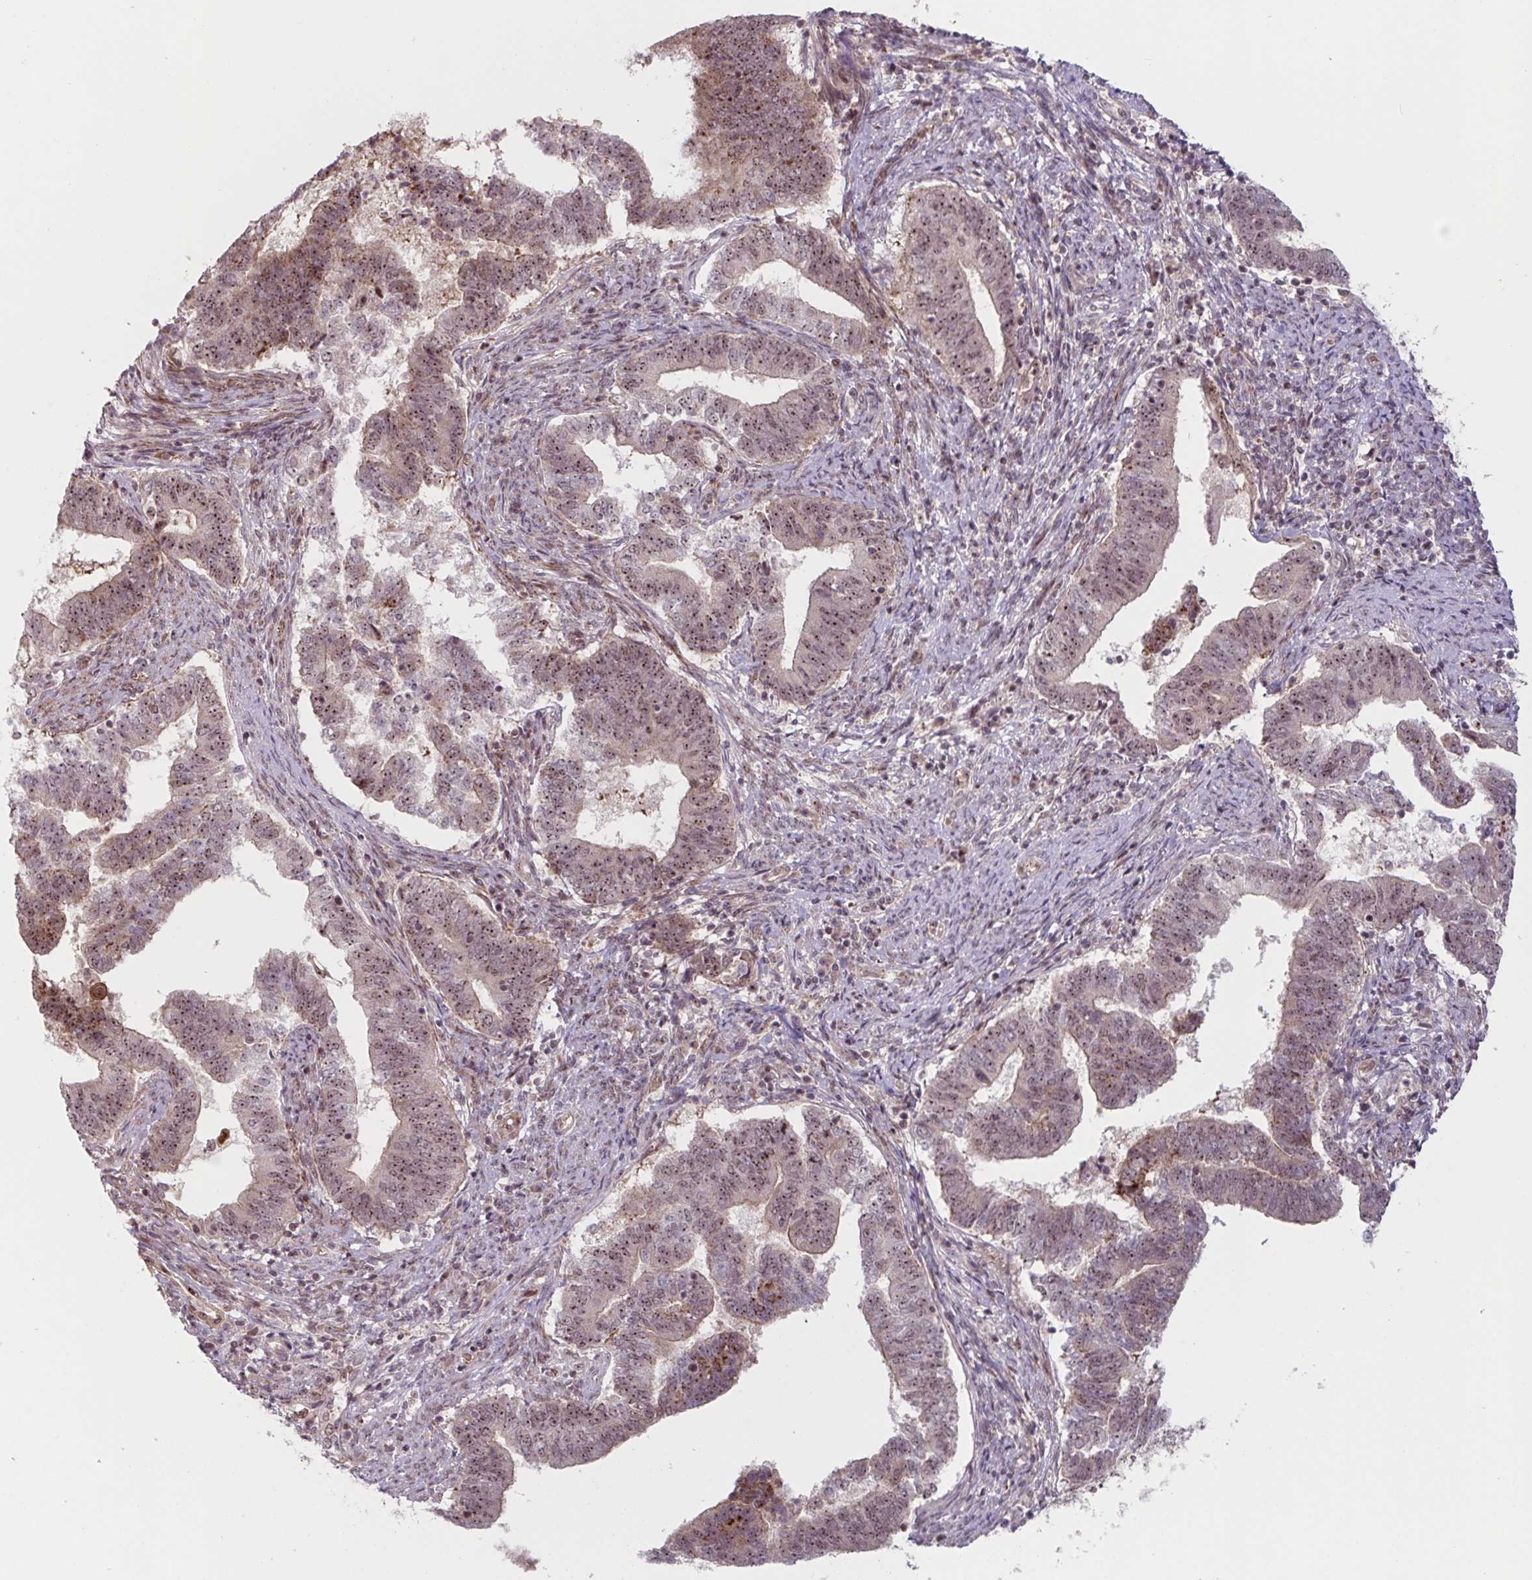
{"staining": {"intensity": "moderate", "quantity": ">75%", "location": "nuclear"}, "tissue": "endometrial cancer", "cell_type": "Tumor cells", "image_type": "cancer", "snomed": [{"axis": "morphology", "description": "Adenocarcinoma, NOS"}, {"axis": "topography", "description": "Endometrium"}], "caption": "A micrograph of human endometrial cancer stained for a protein reveals moderate nuclear brown staining in tumor cells.", "gene": "NLRP13", "patient": {"sex": "female", "age": 65}}